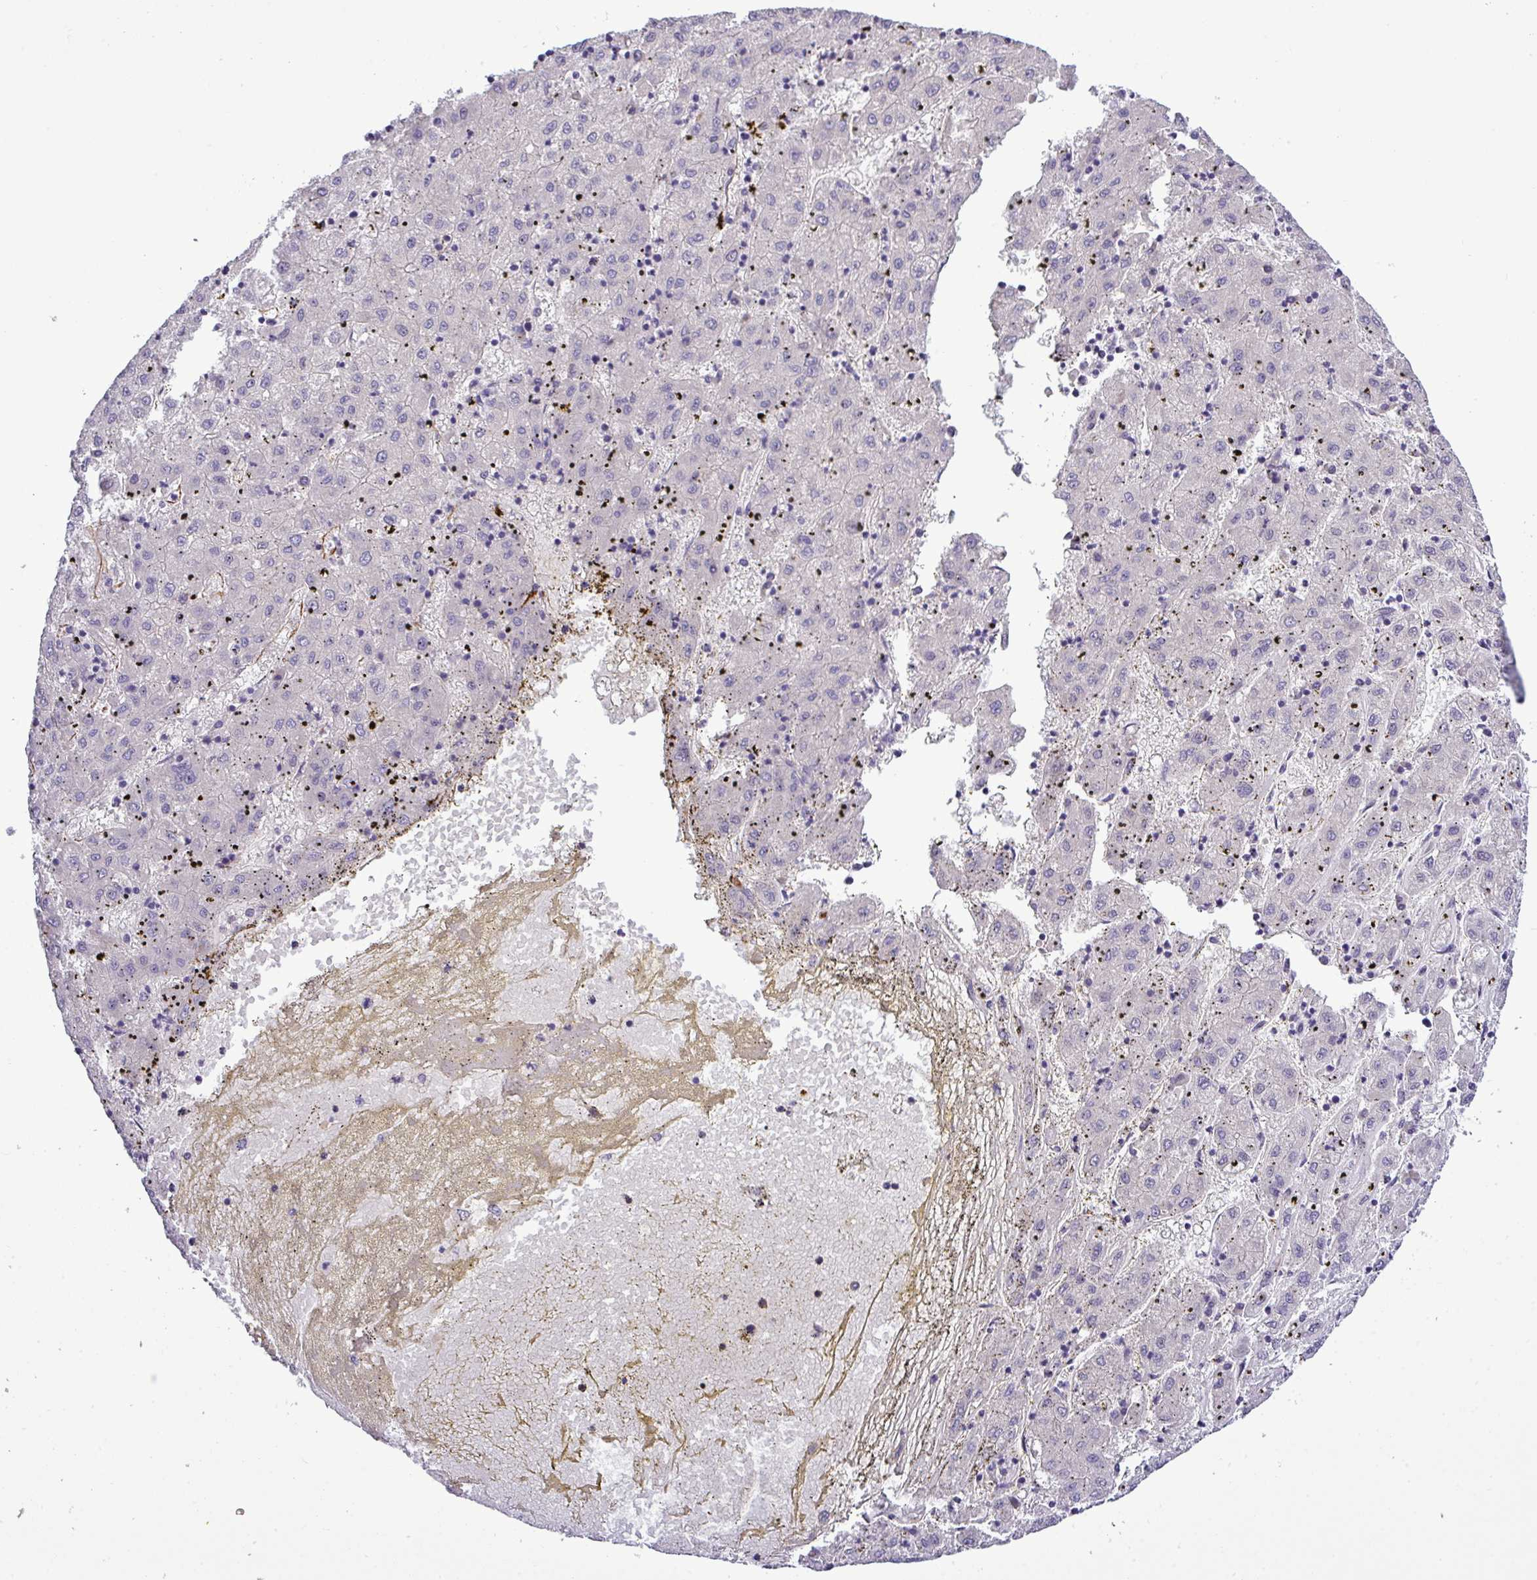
{"staining": {"intensity": "negative", "quantity": "none", "location": "none"}, "tissue": "liver cancer", "cell_type": "Tumor cells", "image_type": "cancer", "snomed": [{"axis": "morphology", "description": "Carcinoma, Hepatocellular, NOS"}, {"axis": "topography", "description": "Liver"}], "caption": "Immunohistochemical staining of liver cancer (hepatocellular carcinoma) shows no significant staining in tumor cells.", "gene": "PARD6A", "patient": {"sex": "male", "age": 72}}